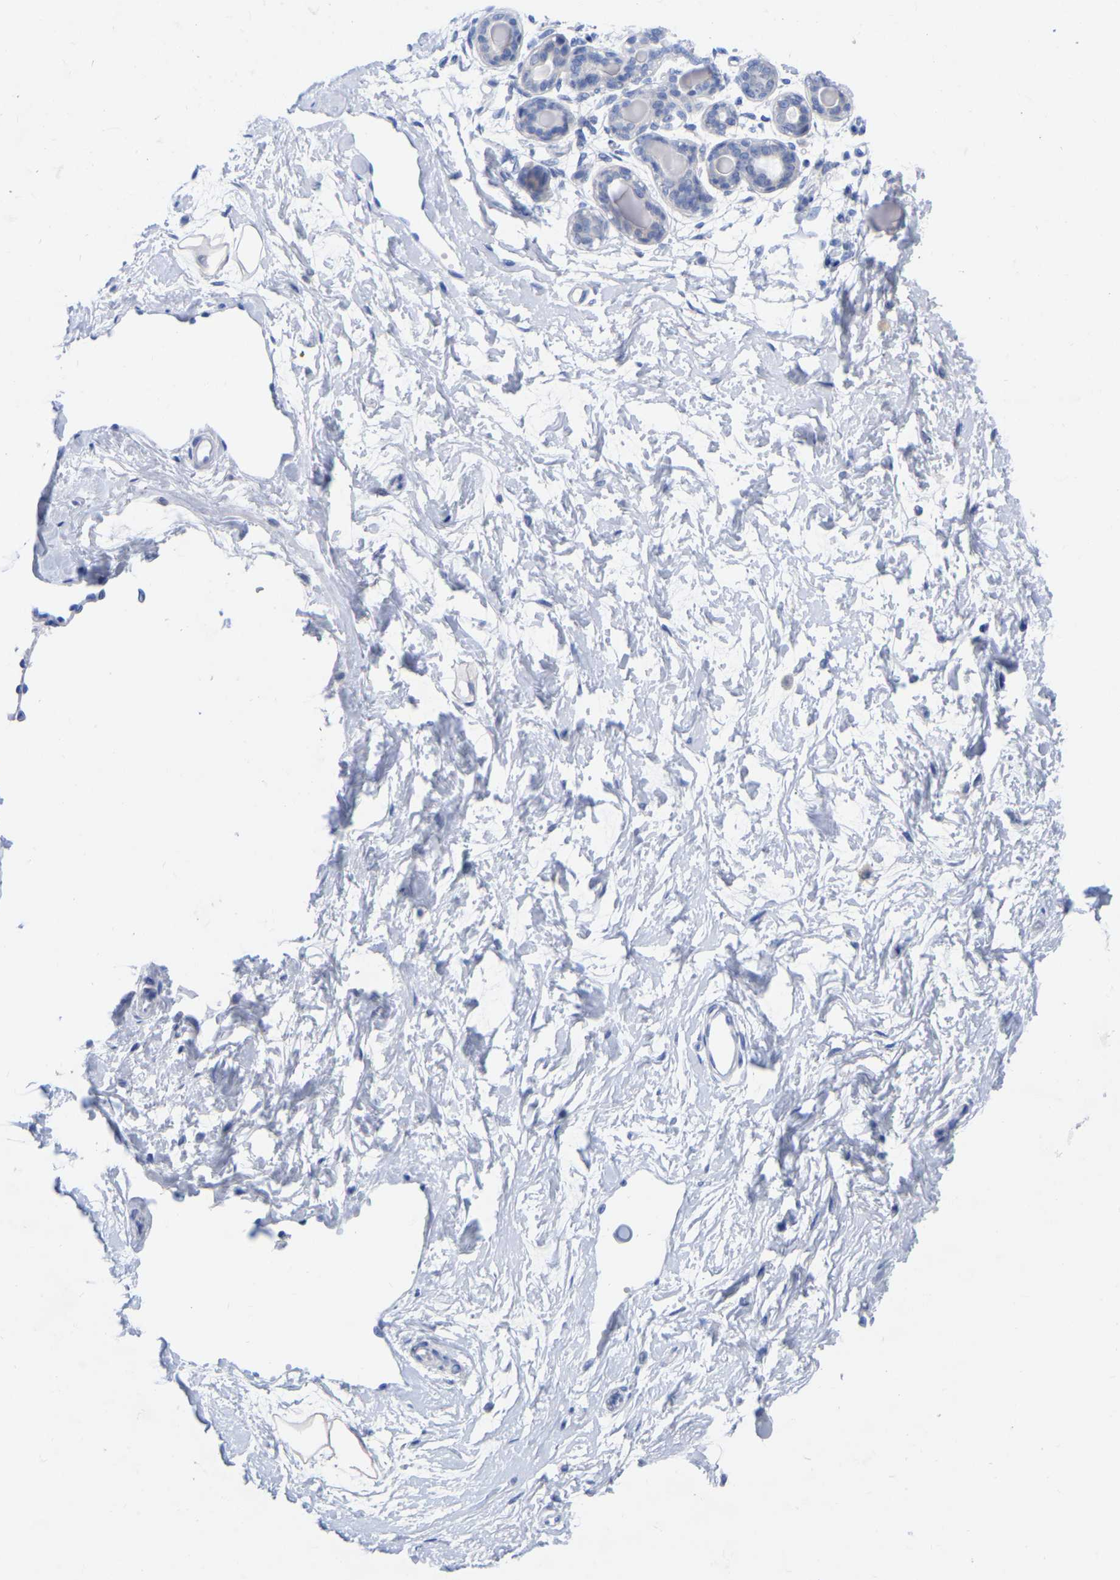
{"staining": {"intensity": "negative", "quantity": "none", "location": "none"}, "tissue": "breast", "cell_type": "Glandular cells", "image_type": "normal", "snomed": [{"axis": "morphology", "description": "Normal tissue, NOS"}, {"axis": "topography", "description": "Breast"}], "caption": "Breast stained for a protein using immunohistochemistry demonstrates no expression glandular cells.", "gene": "ZNF629", "patient": {"sex": "female", "age": 45}}